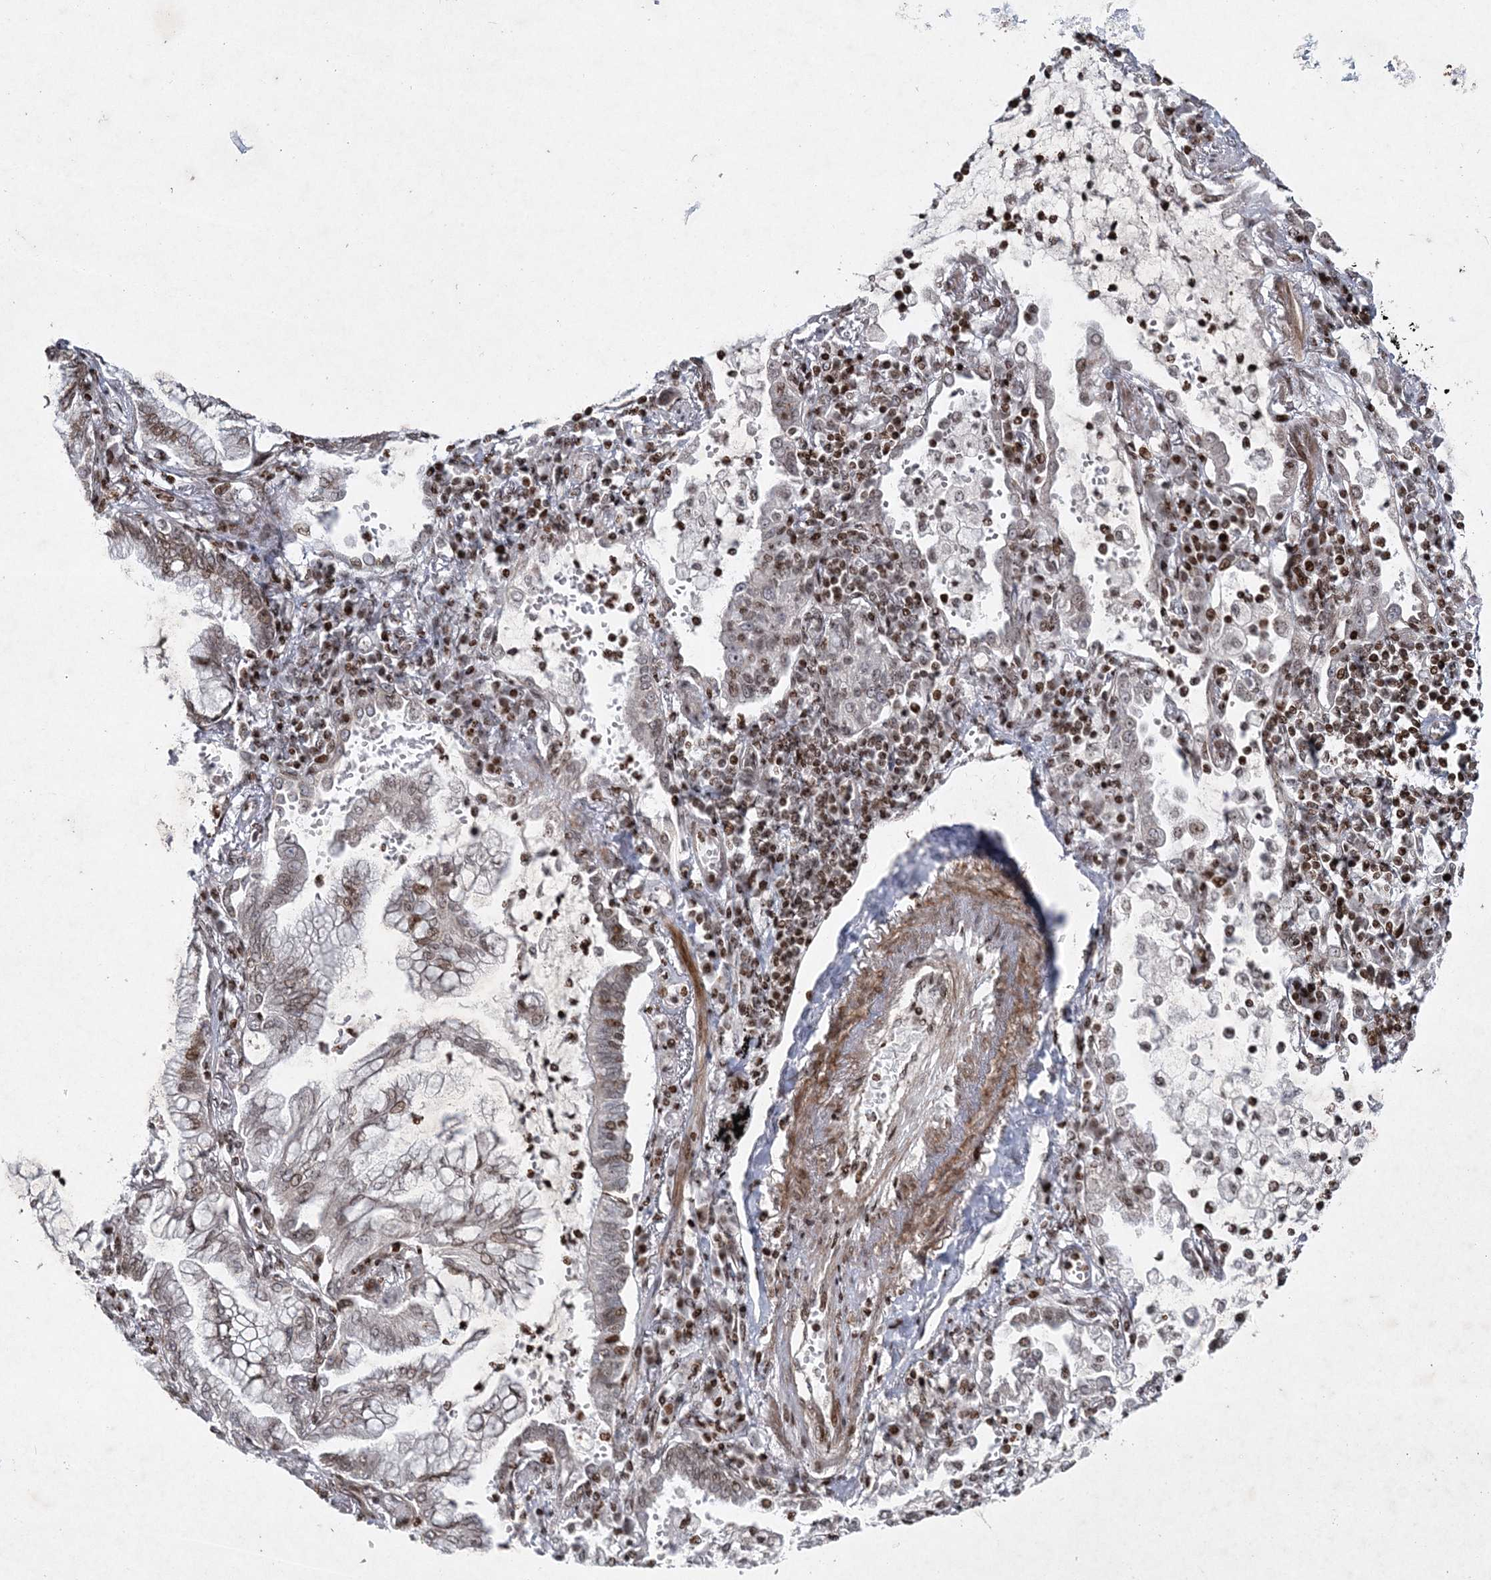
{"staining": {"intensity": "moderate", "quantity": ">75%", "location": "nuclear"}, "tissue": "lung cancer", "cell_type": "Tumor cells", "image_type": "cancer", "snomed": [{"axis": "morphology", "description": "Adenocarcinoma, NOS"}, {"axis": "topography", "description": "Lung"}], "caption": "Human lung adenocarcinoma stained for a protein (brown) displays moderate nuclear positive positivity in approximately >75% of tumor cells.", "gene": "SMIM29", "patient": {"sex": "female", "age": 70}}